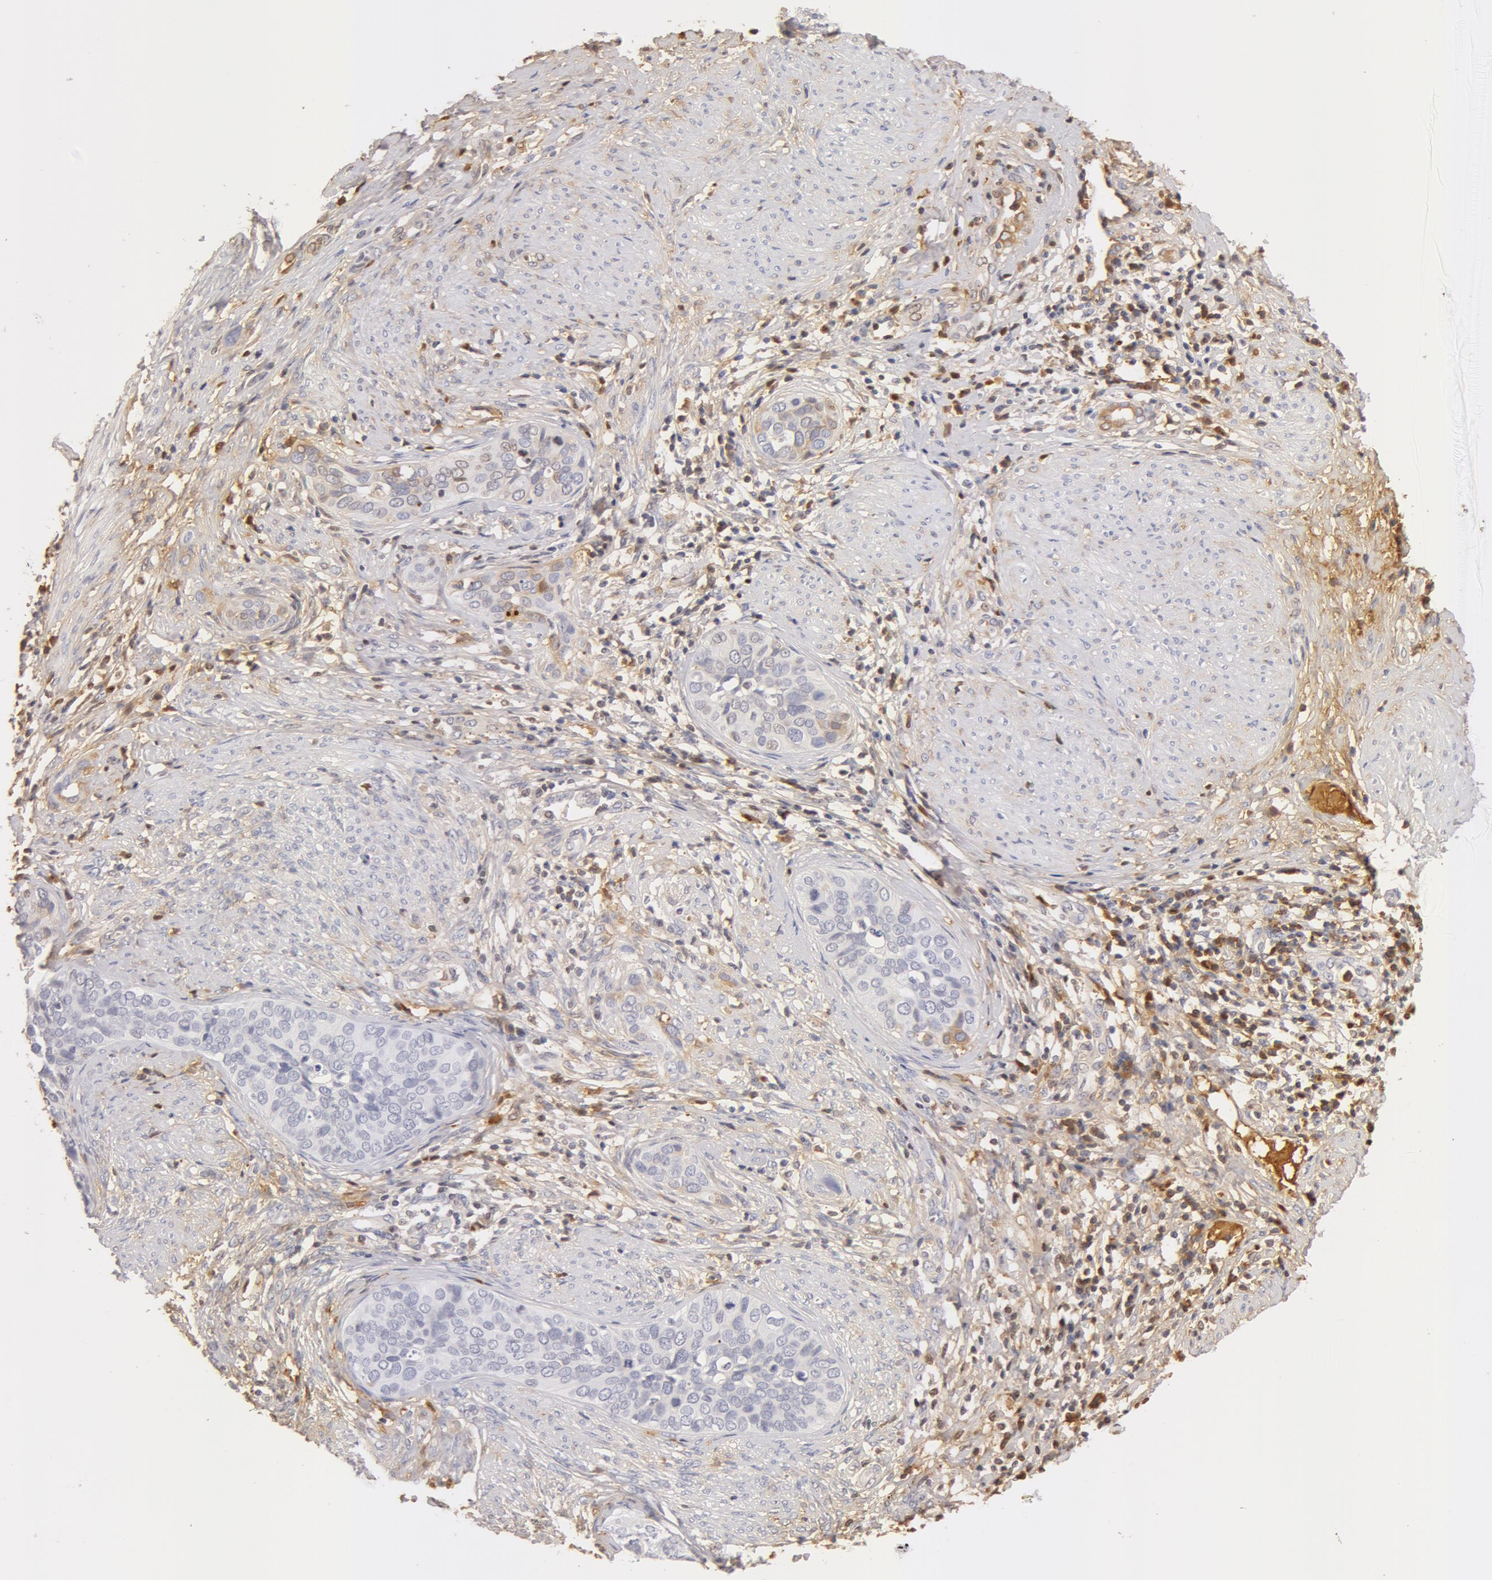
{"staining": {"intensity": "negative", "quantity": "none", "location": "none"}, "tissue": "cervical cancer", "cell_type": "Tumor cells", "image_type": "cancer", "snomed": [{"axis": "morphology", "description": "Squamous cell carcinoma, NOS"}, {"axis": "topography", "description": "Cervix"}], "caption": "Immunohistochemistry (IHC) of human cervical squamous cell carcinoma reveals no expression in tumor cells.", "gene": "AHSG", "patient": {"sex": "female", "age": 31}}